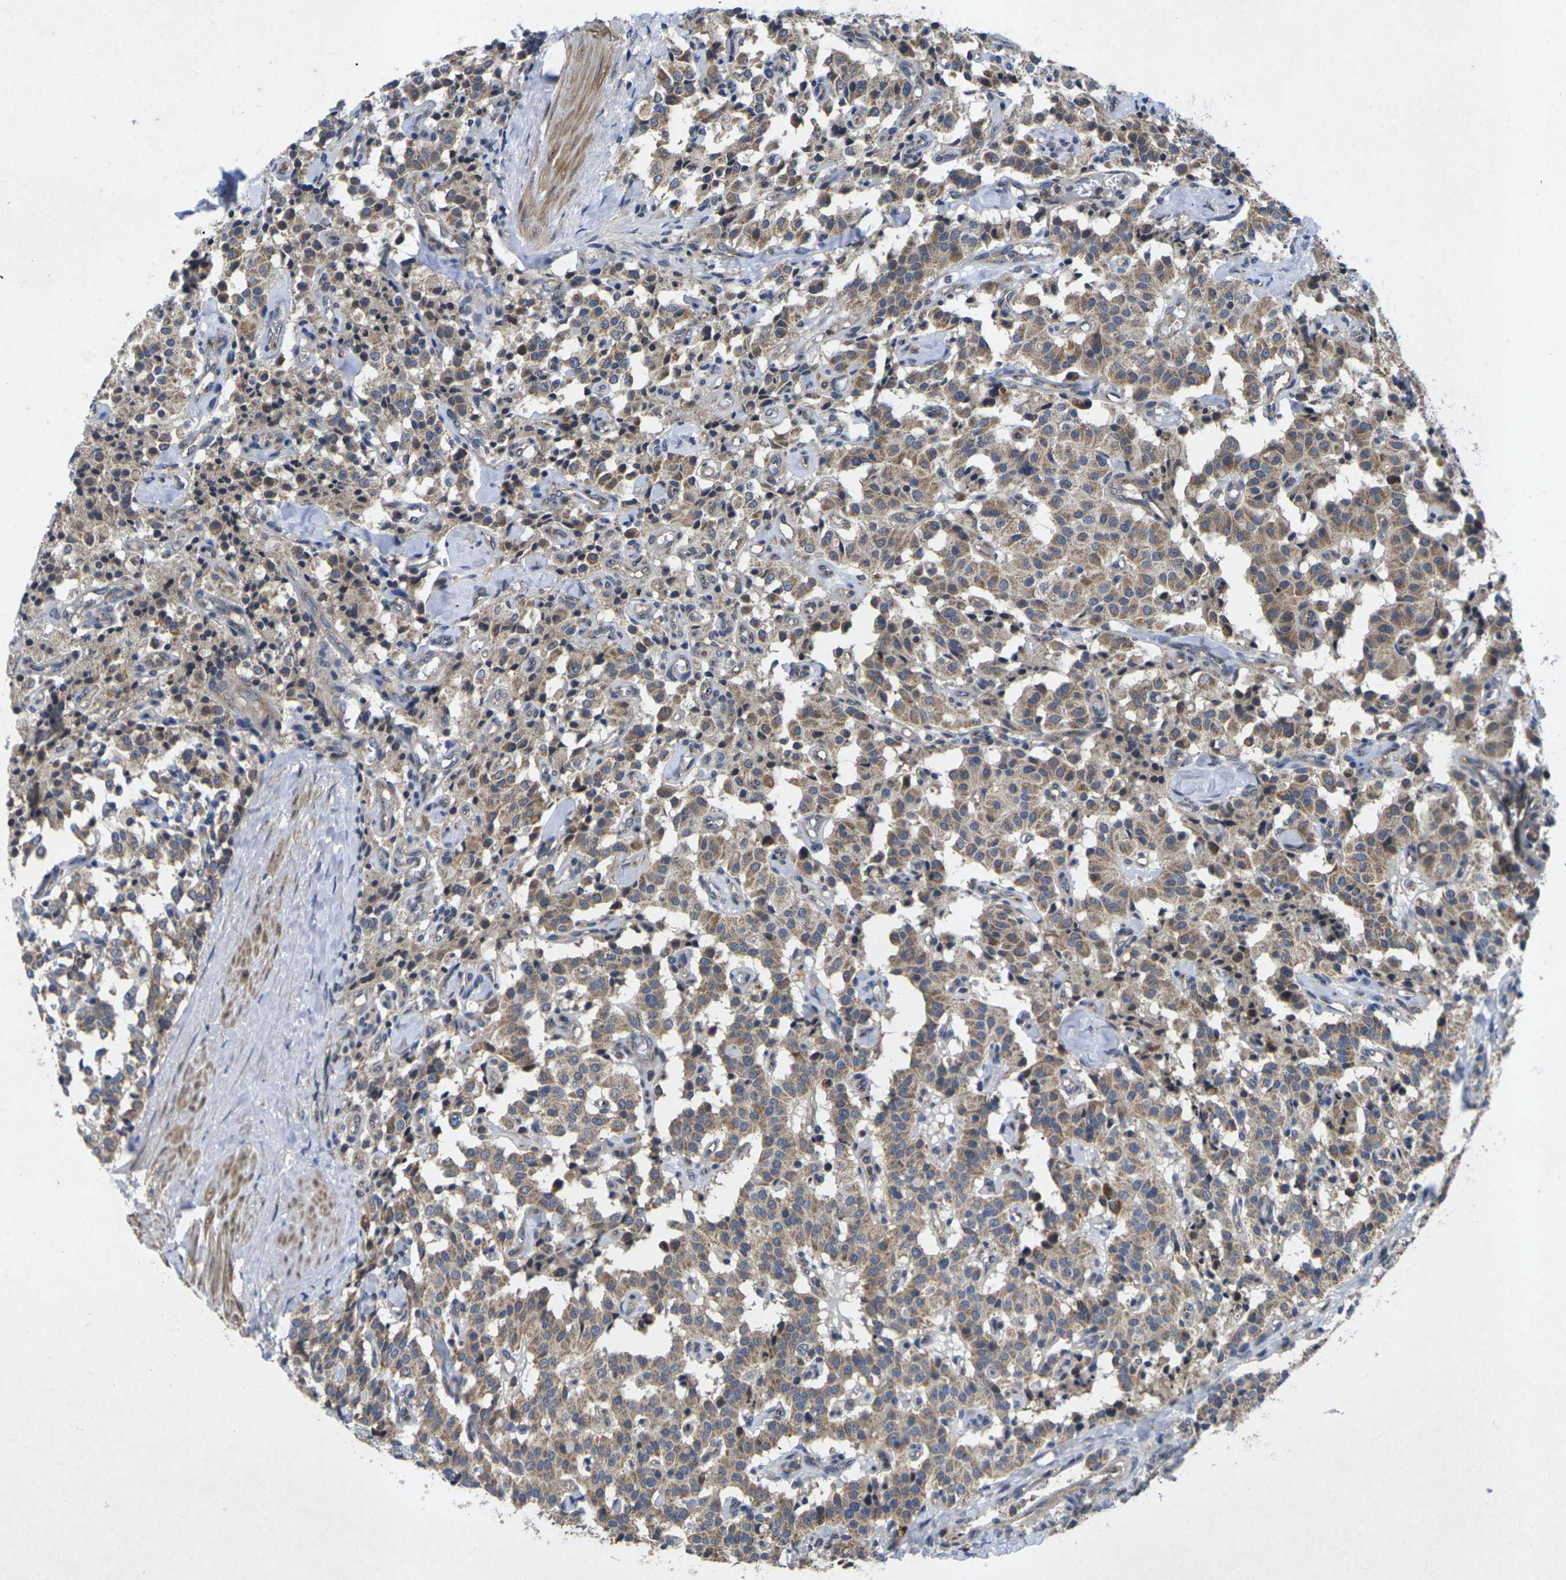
{"staining": {"intensity": "moderate", "quantity": ">75%", "location": "cytoplasmic/membranous"}, "tissue": "carcinoid", "cell_type": "Tumor cells", "image_type": "cancer", "snomed": [{"axis": "morphology", "description": "Carcinoid, malignant, NOS"}, {"axis": "topography", "description": "Lung"}], "caption": "IHC (DAB (3,3'-diaminobenzidine)) staining of human carcinoid exhibits moderate cytoplasmic/membranous protein positivity in approximately >75% of tumor cells. (Brightfield microscopy of DAB IHC at high magnification).", "gene": "KIF1B", "patient": {"sex": "male", "age": 30}}